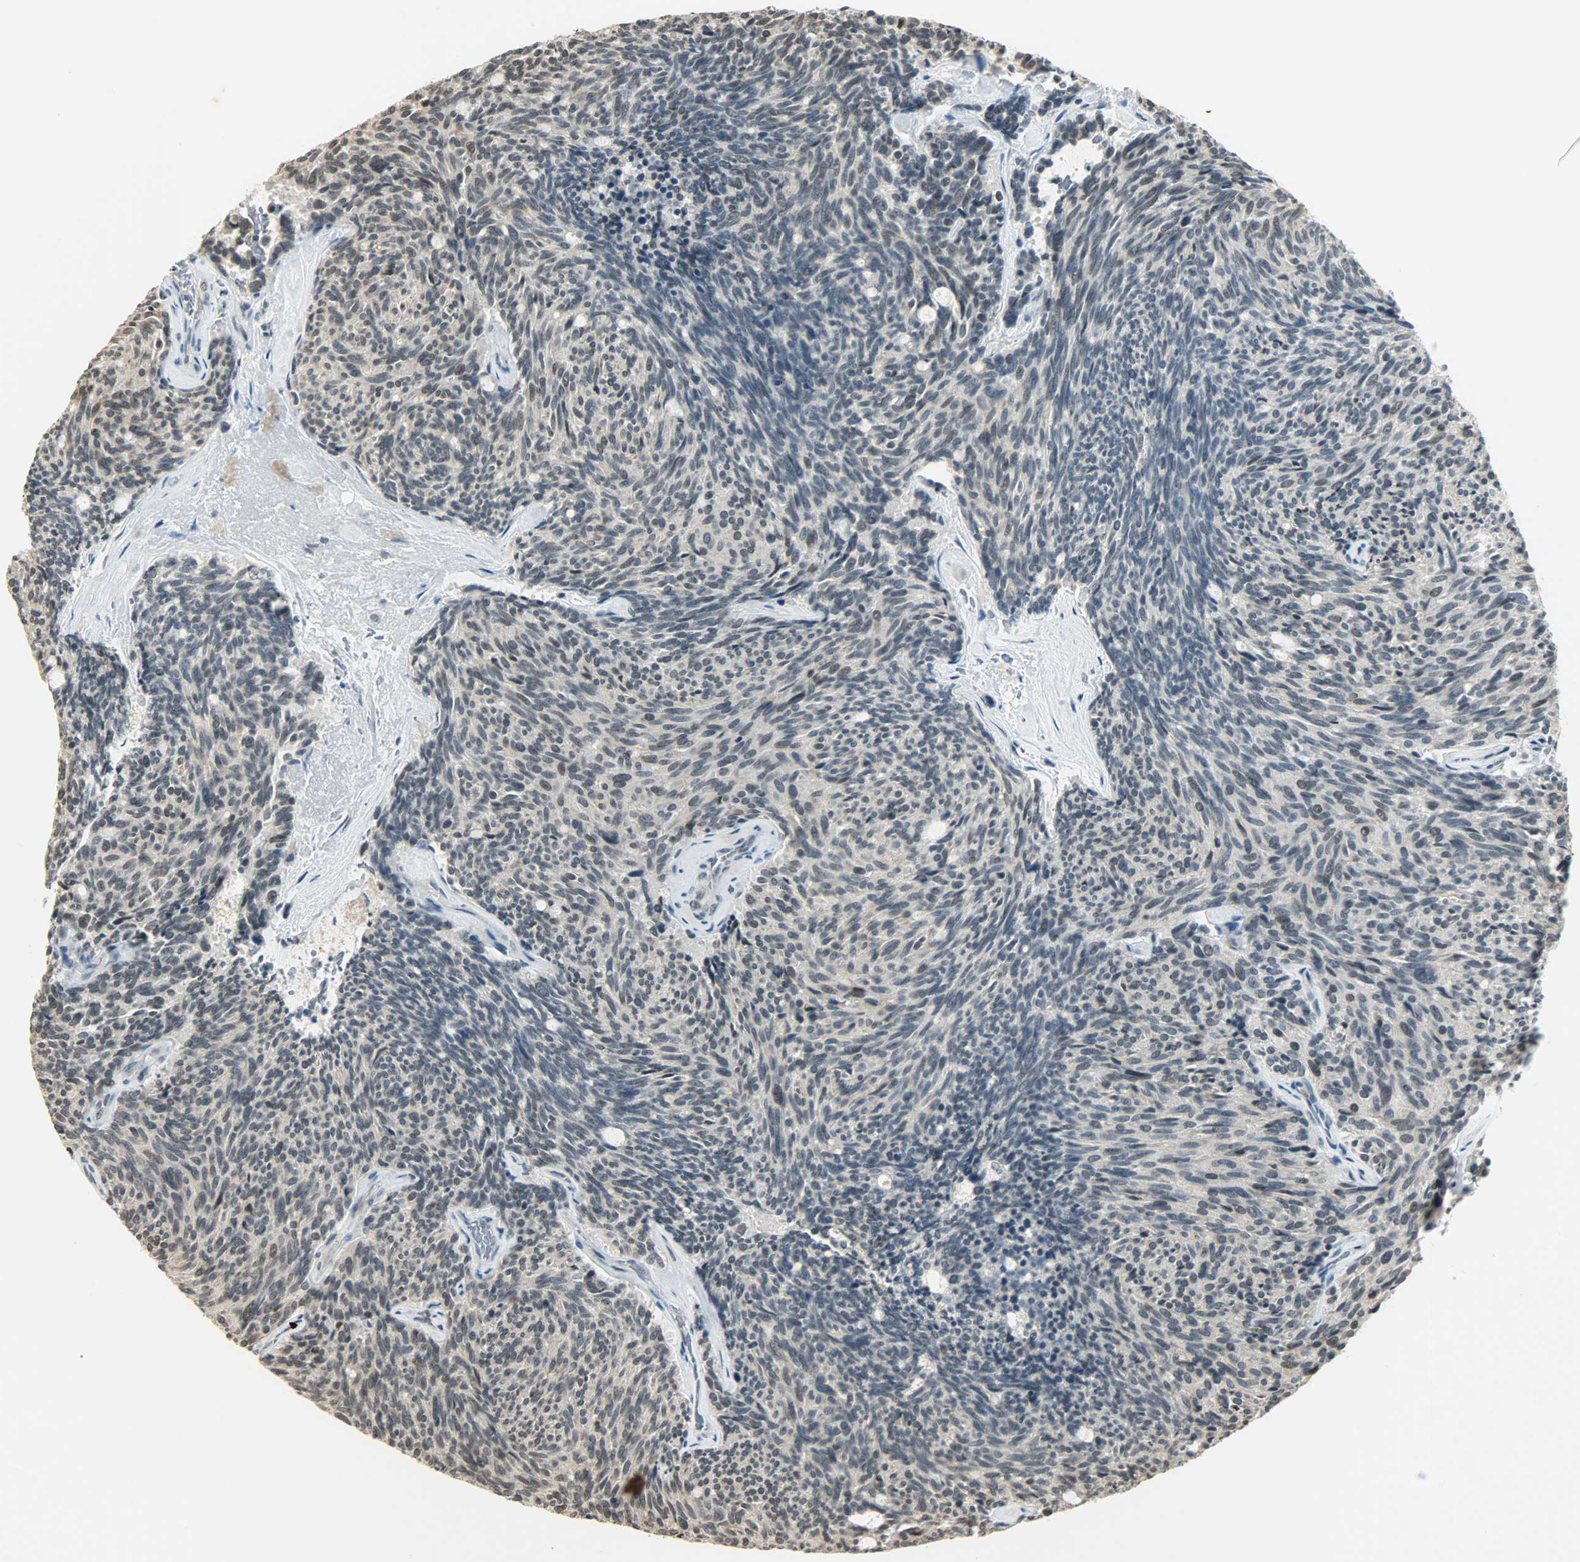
{"staining": {"intensity": "weak", "quantity": "<25%", "location": "nuclear"}, "tissue": "carcinoid", "cell_type": "Tumor cells", "image_type": "cancer", "snomed": [{"axis": "morphology", "description": "Carcinoid, malignant, NOS"}, {"axis": "topography", "description": "Pancreas"}], "caption": "The immunohistochemistry photomicrograph has no significant positivity in tumor cells of carcinoid (malignant) tissue.", "gene": "SMARCA5", "patient": {"sex": "female", "age": 54}}